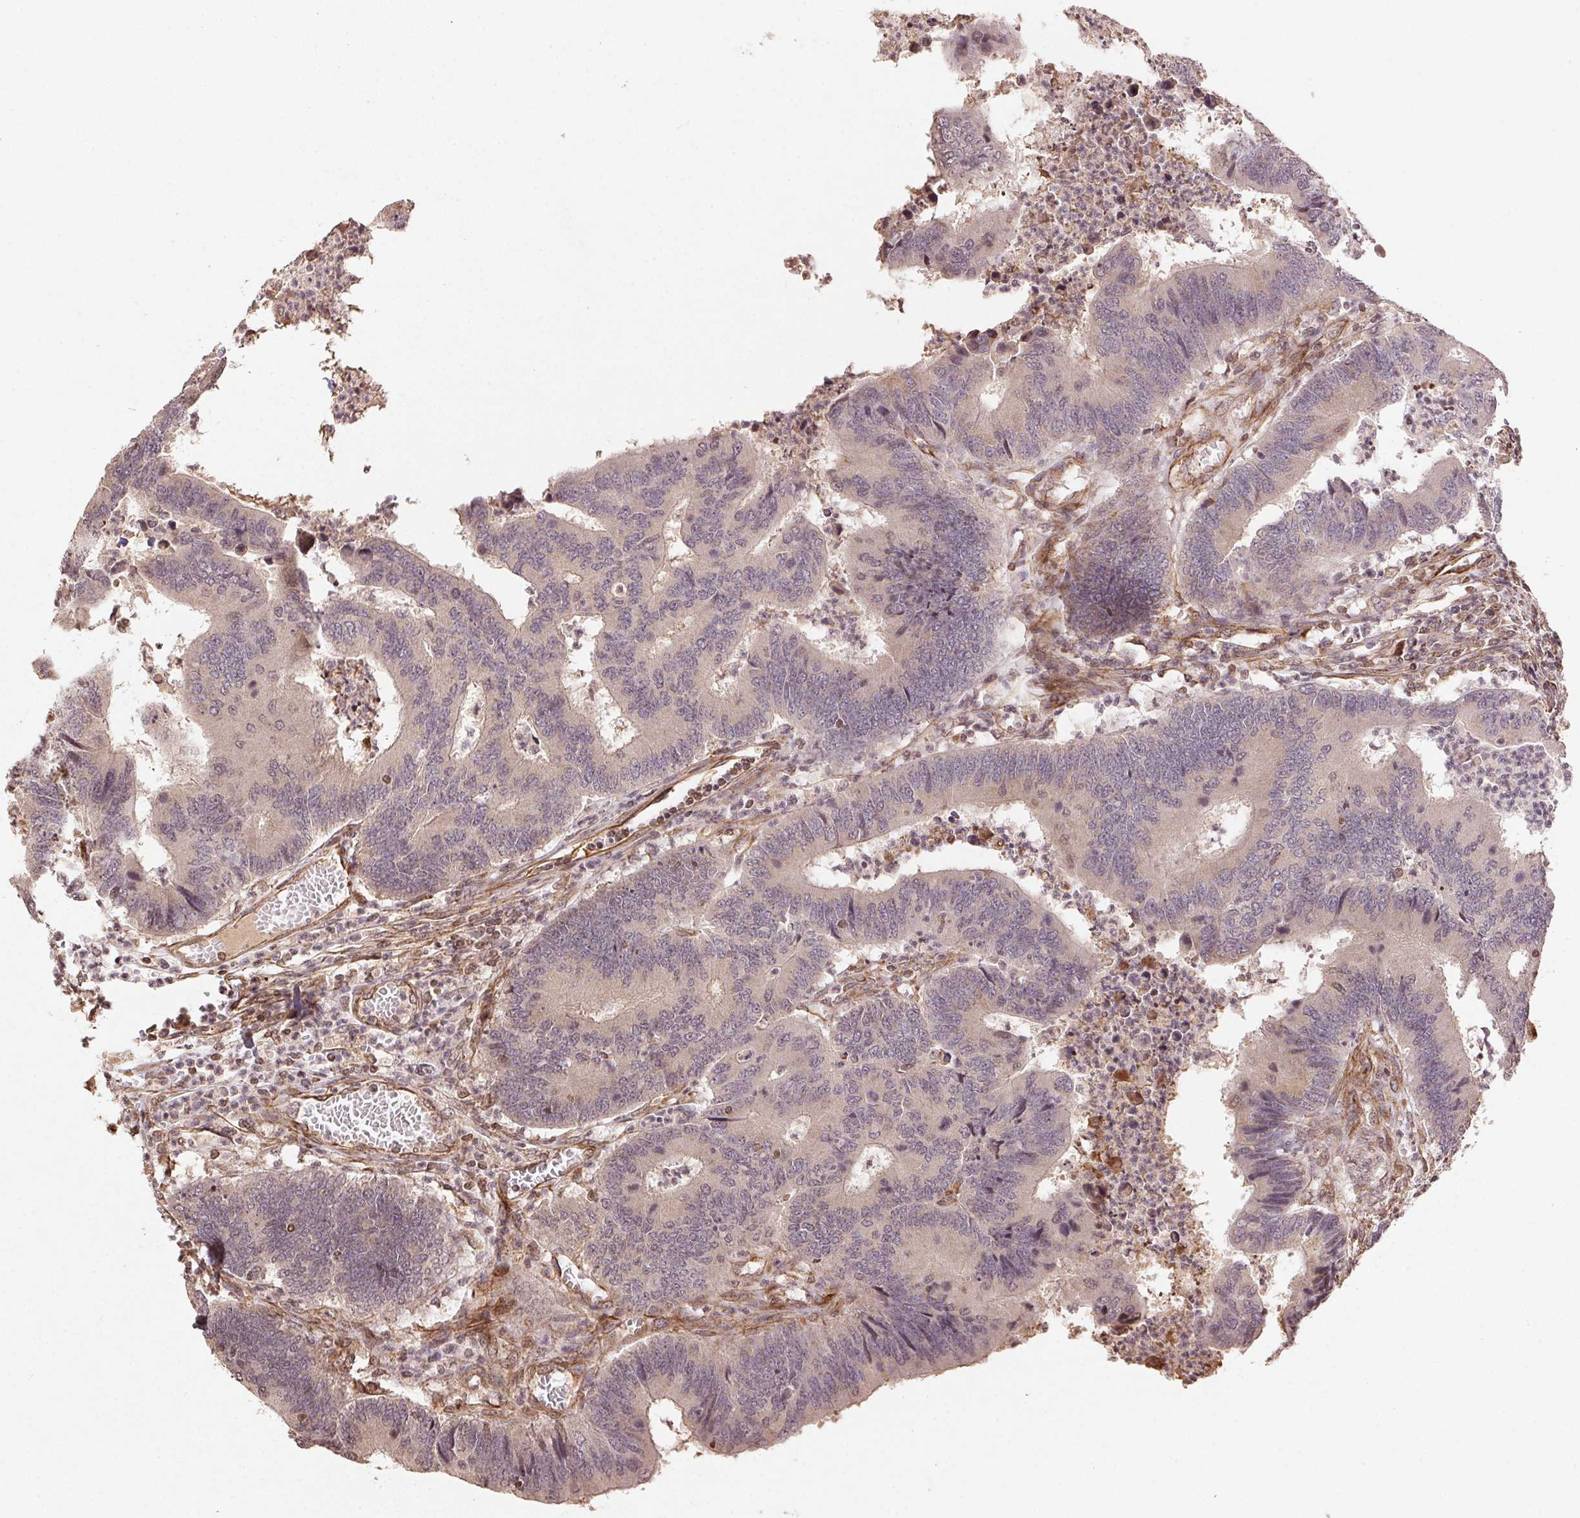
{"staining": {"intensity": "negative", "quantity": "none", "location": "none"}, "tissue": "colorectal cancer", "cell_type": "Tumor cells", "image_type": "cancer", "snomed": [{"axis": "morphology", "description": "Adenocarcinoma, NOS"}, {"axis": "topography", "description": "Colon"}], "caption": "Tumor cells show no significant staining in colorectal cancer (adenocarcinoma).", "gene": "SPRED2", "patient": {"sex": "female", "age": 67}}